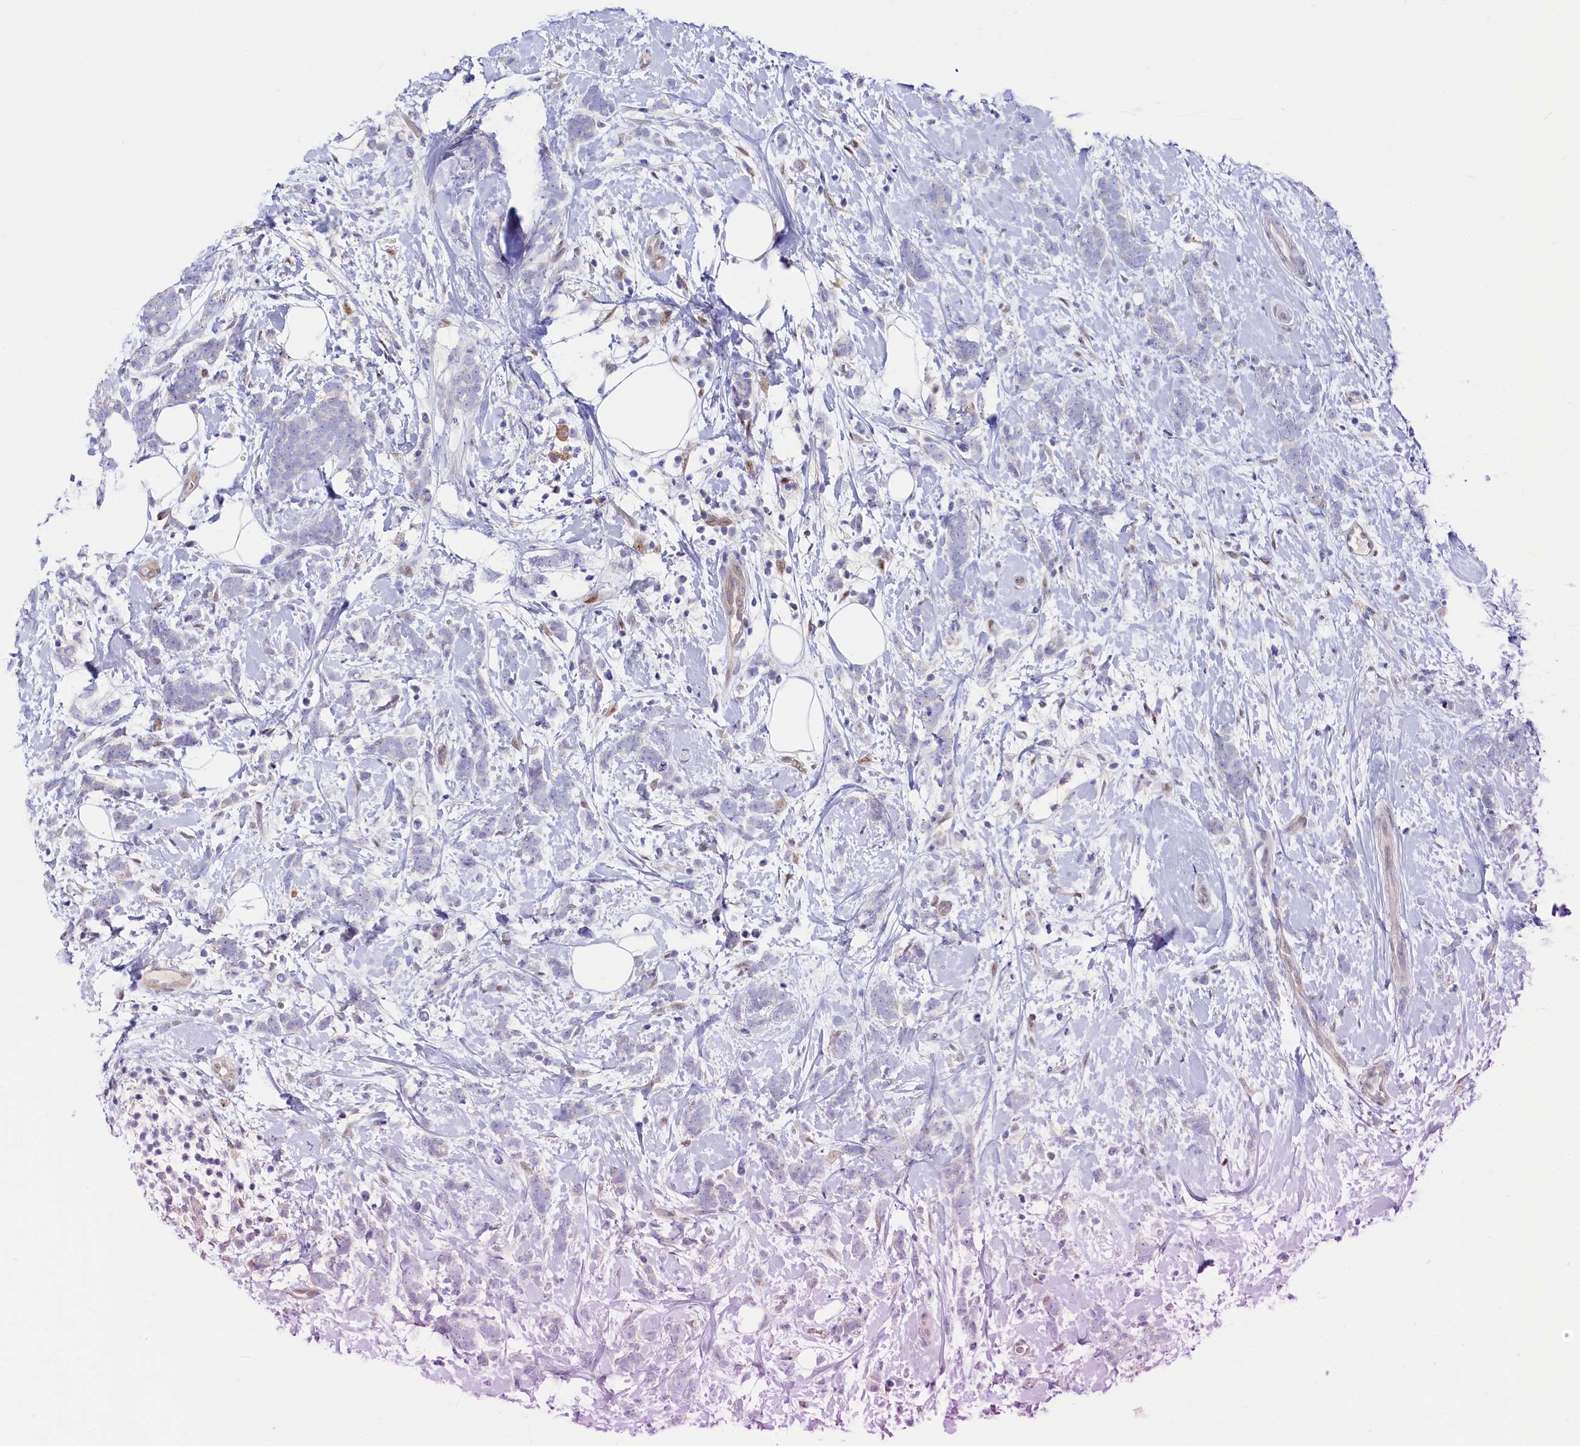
{"staining": {"intensity": "negative", "quantity": "none", "location": "none"}, "tissue": "breast cancer", "cell_type": "Tumor cells", "image_type": "cancer", "snomed": [{"axis": "morphology", "description": "Lobular carcinoma"}, {"axis": "topography", "description": "Breast"}], "caption": "This is an immunohistochemistry (IHC) photomicrograph of human breast lobular carcinoma. There is no positivity in tumor cells.", "gene": "ASTE1", "patient": {"sex": "female", "age": 58}}